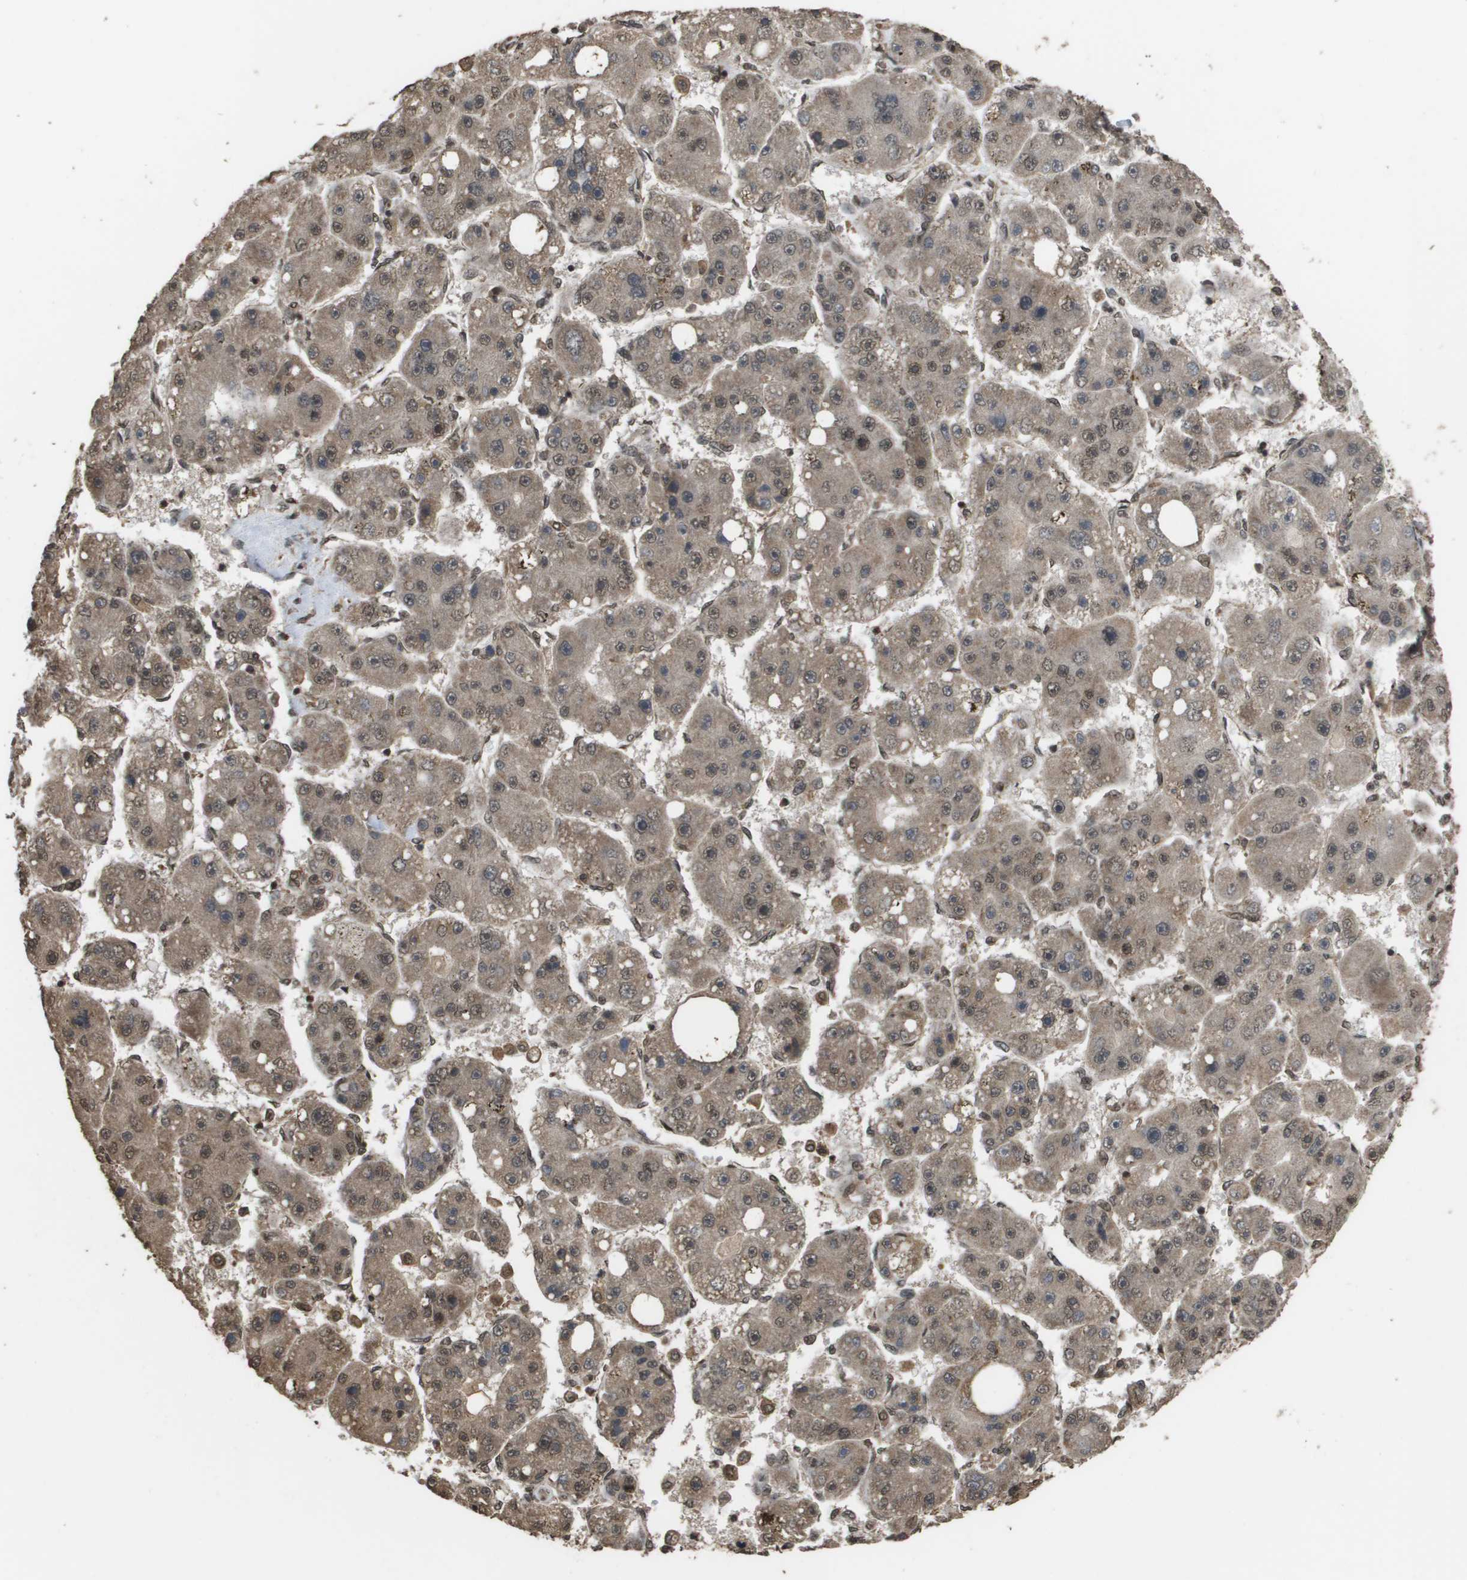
{"staining": {"intensity": "weak", "quantity": ">75%", "location": "cytoplasmic/membranous,nuclear"}, "tissue": "liver cancer", "cell_type": "Tumor cells", "image_type": "cancer", "snomed": [{"axis": "morphology", "description": "Carcinoma, Hepatocellular, NOS"}, {"axis": "topography", "description": "Liver"}], "caption": "Protein staining by immunohistochemistry (IHC) demonstrates weak cytoplasmic/membranous and nuclear expression in approximately >75% of tumor cells in liver cancer.", "gene": "AXIN2", "patient": {"sex": "female", "age": 61}}